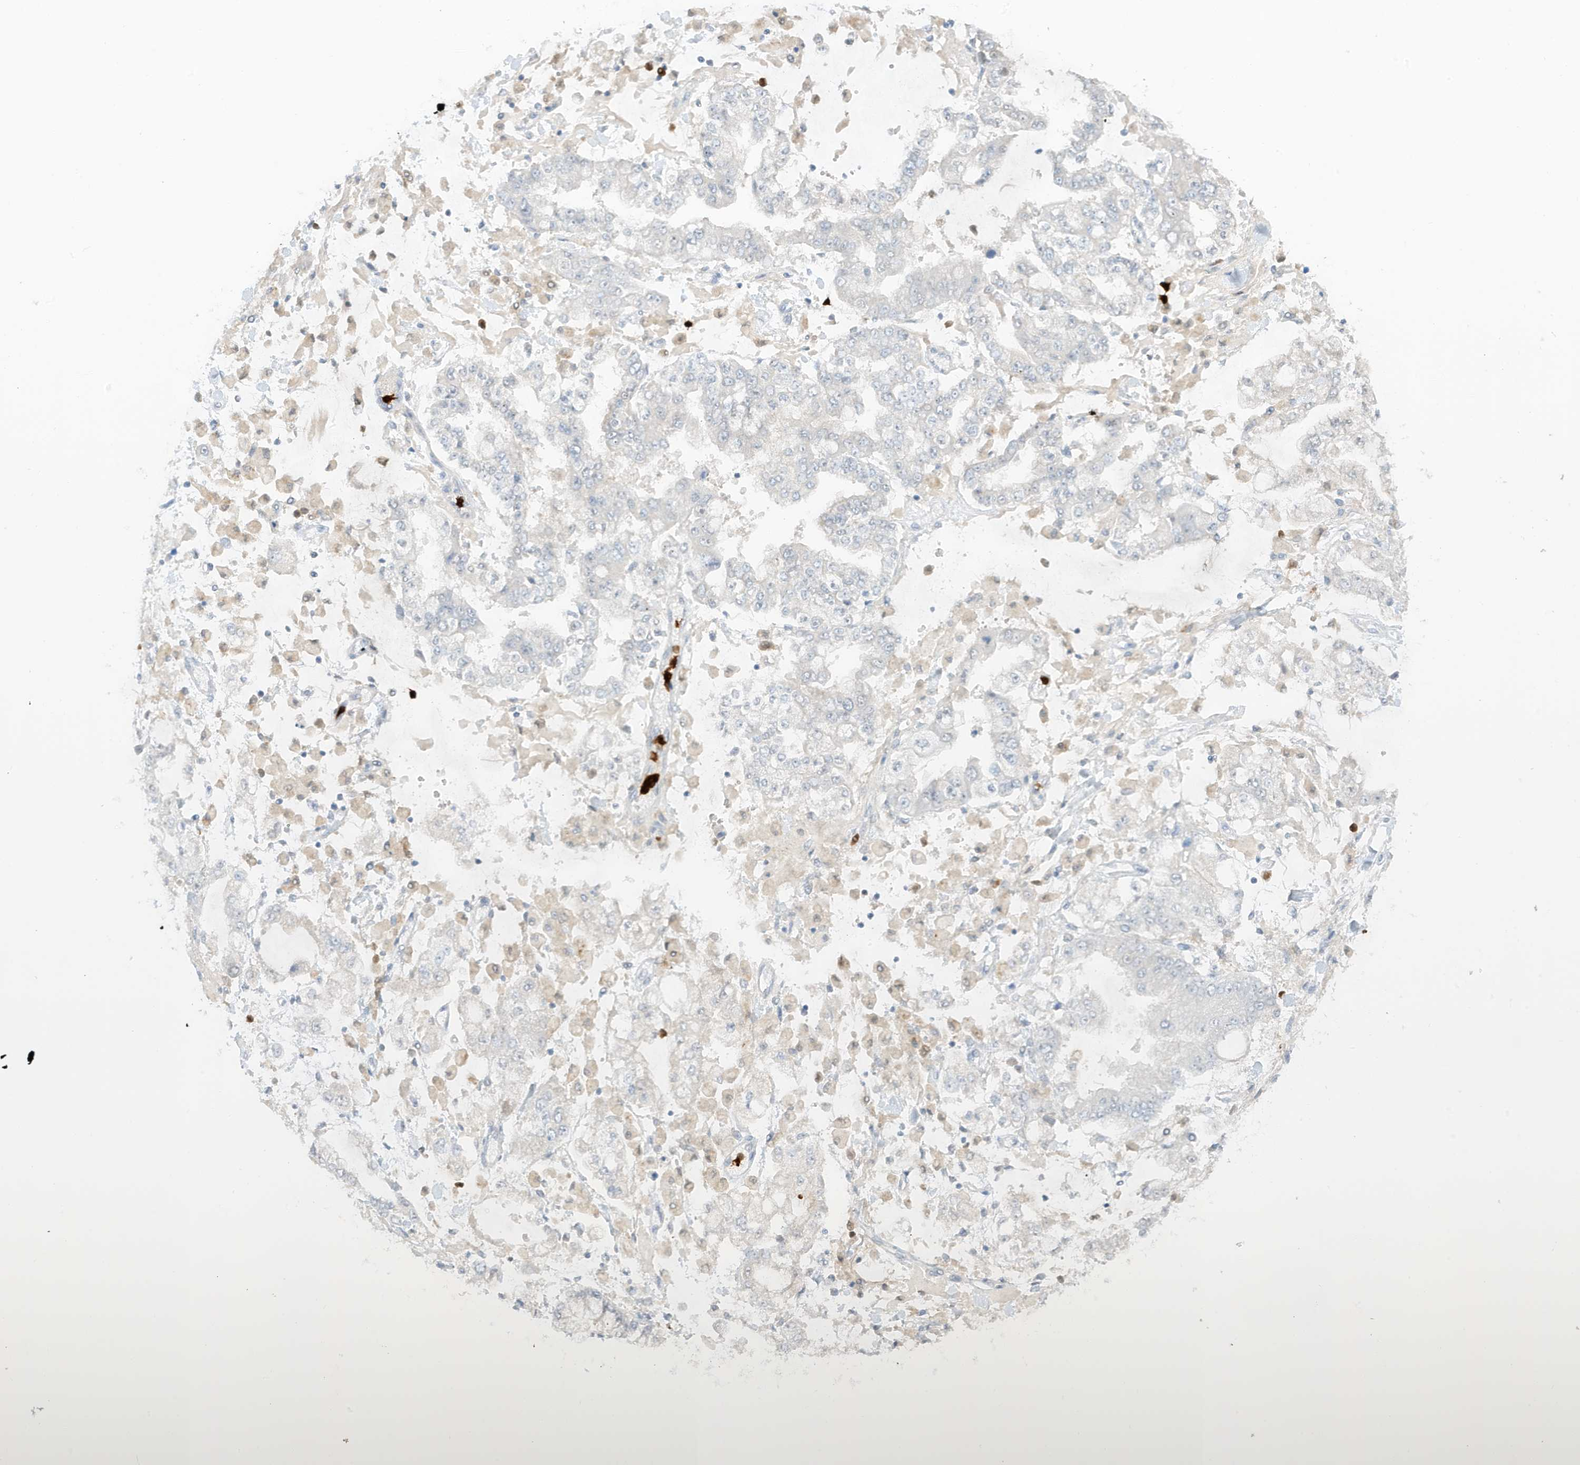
{"staining": {"intensity": "negative", "quantity": "none", "location": "none"}, "tissue": "stomach cancer", "cell_type": "Tumor cells", "image_type": "cancer", "snomed": [{"axis": "morphology", "description": "Normal tissue, NOS"}, {"axis": "morphology", "description": "Adenocarcinoma, NOS"}, {"axis": "topography", "description": "Stomach, upper"}, {"axis": "topography", "description": "Stomach"}], "caption": "Immunohistochemical staining of stomach cancer (adenocarcinoma) reveals no significant staining in tumor cells.", "gene": "GCA", "patient": {"sex": "male", "age": 76}}